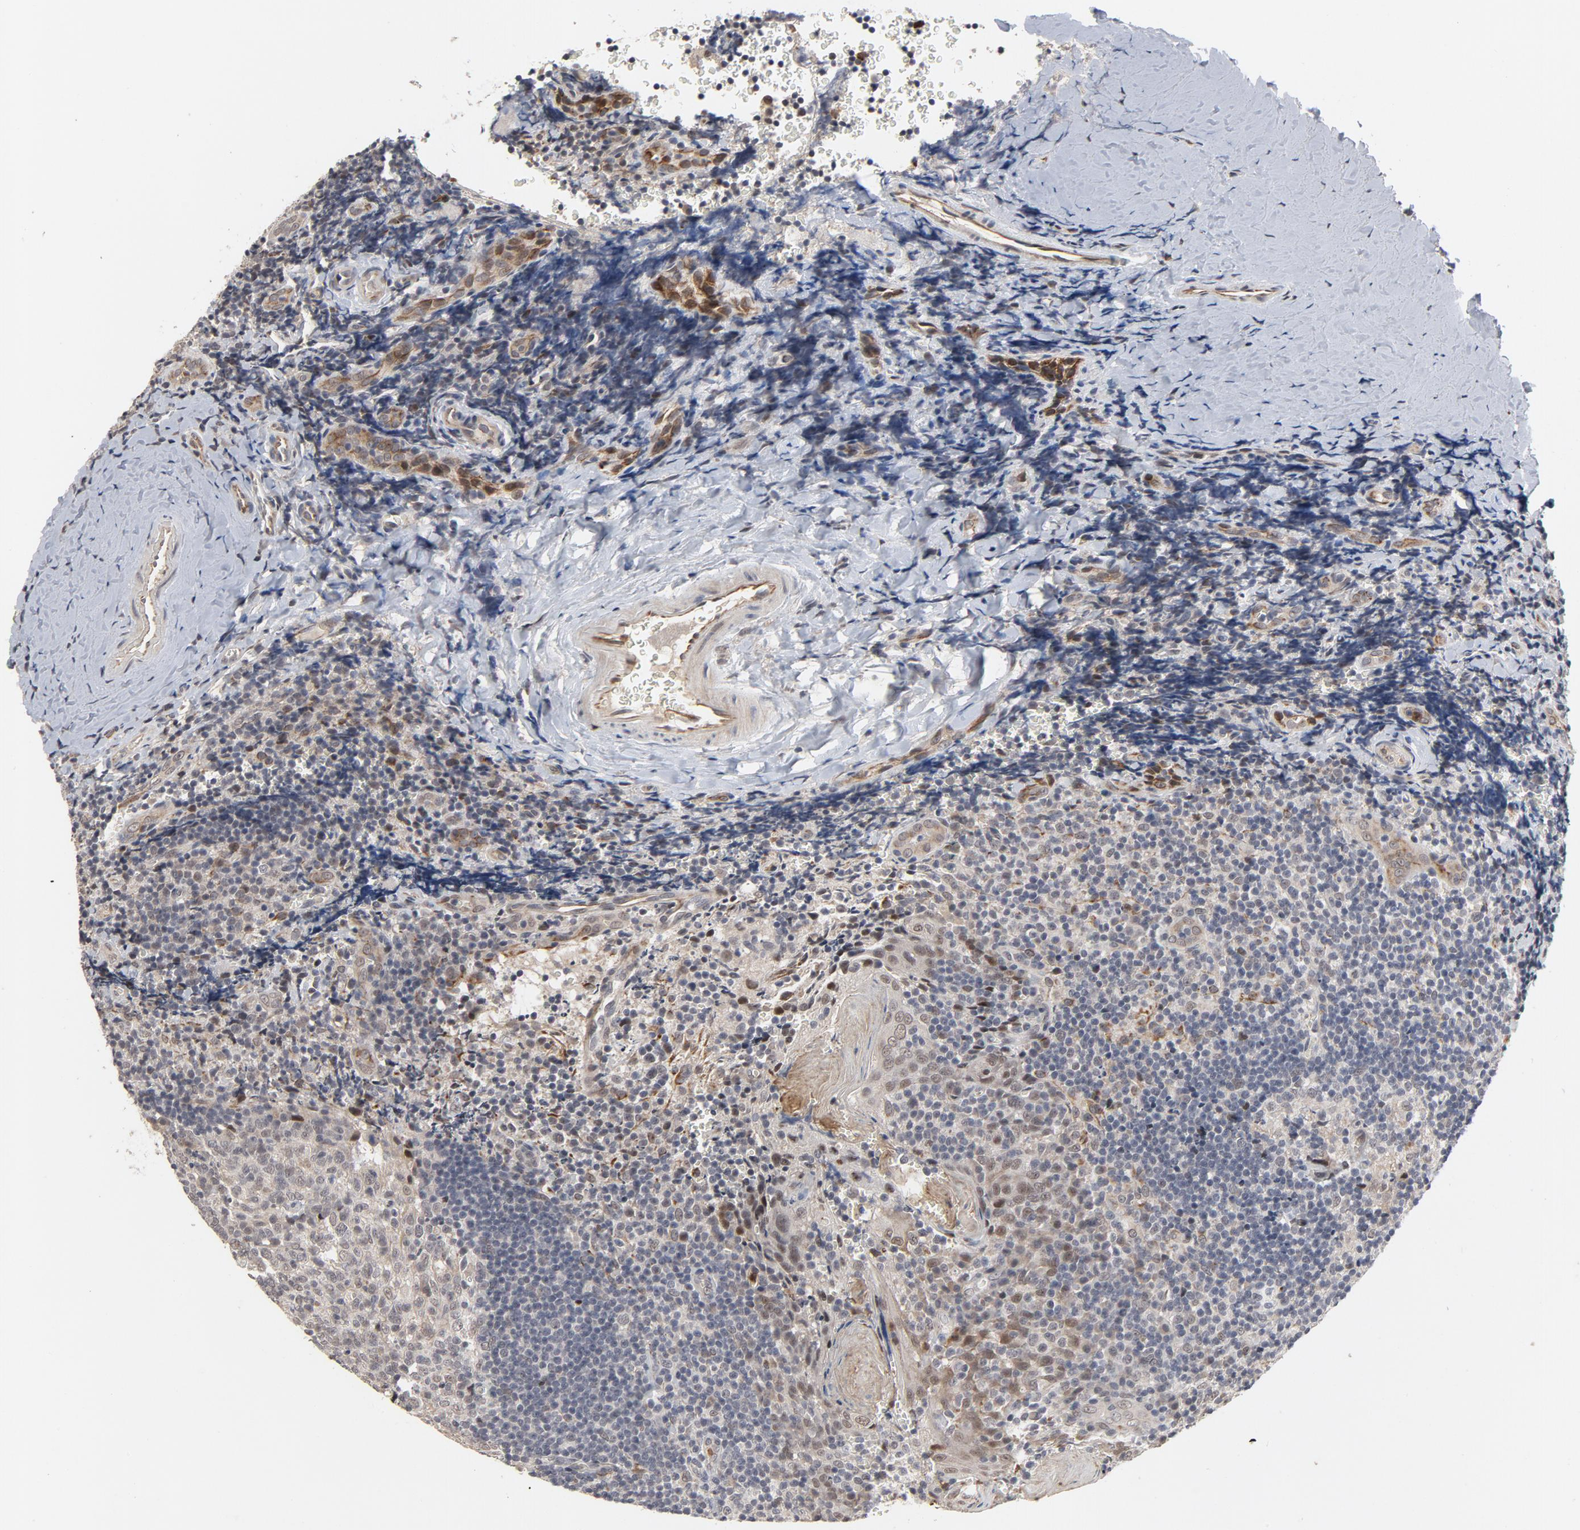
{"staining": {"intensity": "negative", "quantity": "none", "location": "none"}, "tissue": "tonsil", "cell_type": "Germinal center cells", "image_type": "normal", "snomed": [{"axis": "morphology", "description": "Normal tissue, NOS"}, {"axis": "topography", "description": "Tonsil"}], "caption": "Photomicrograph shows no significant protein positivity in germinal center cells of unremarkable tonsil. (DAB (3,3'-diaminobenzidine) immunohistochemistry (IHC), high magnification).", "gene": "RTL5", "patient": {"sex": "male", "age": 20}}